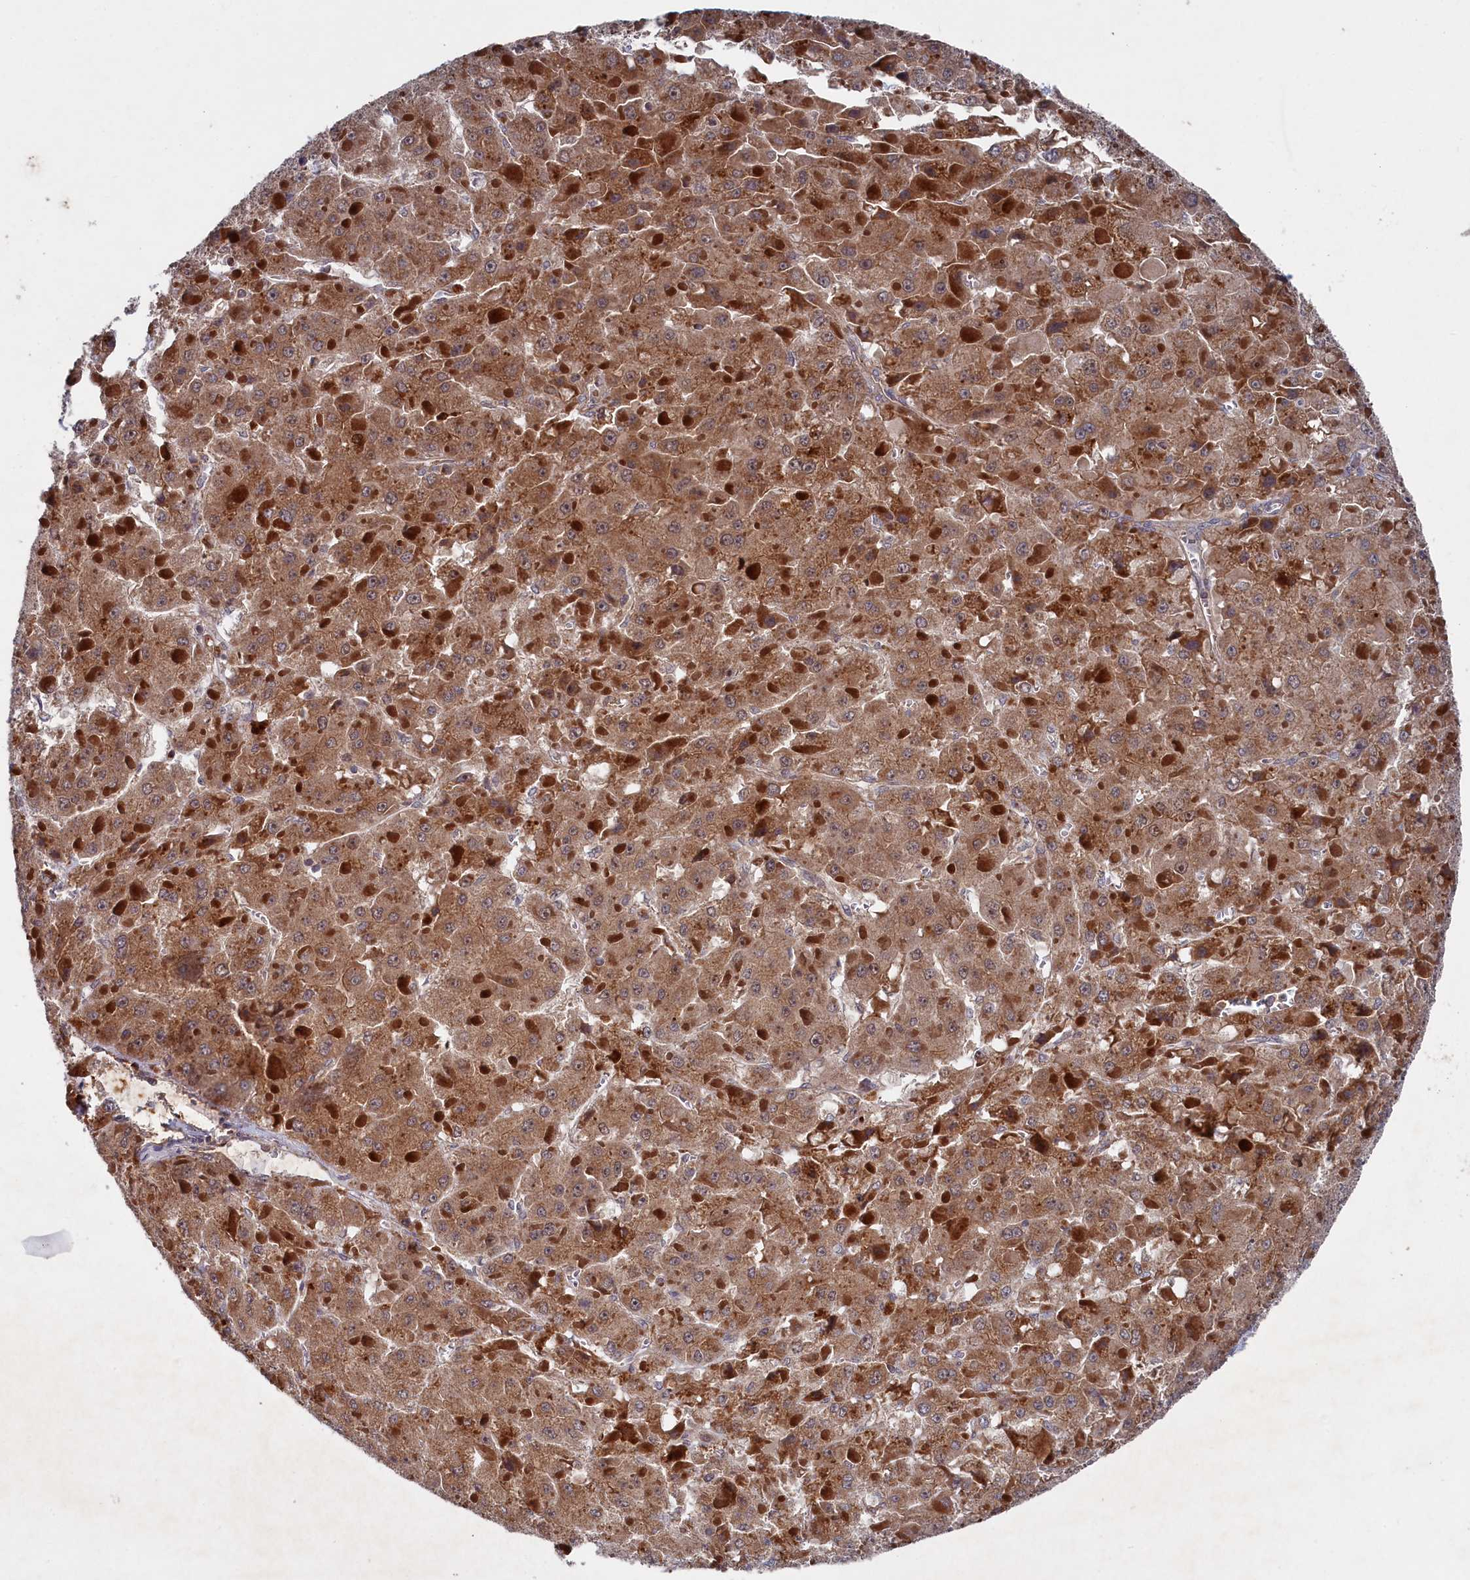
{"staining": {"intensity": "moderate", "quantity": ">75%", "location": "cytoplasmic/membranous"}, "tissue": "liver cancer", "cell_type": "Tumor cells", "image_type": "cancer", "snomed": [{"axis": "morphology", "description": "Carcinoma, Hepatocellular, NOS"}, {"axis": "topography", "description": "Liver"}], "caption": "Immunohistochemical staining of liver hepatocellular carcinoma demonstrates medium levels of moderate cytoplasmic/membranous protein positivity in approximately >75% of tumor cells.", "gene": "SUPV3L1", "patient": {"sex": "female", "age": 73}}